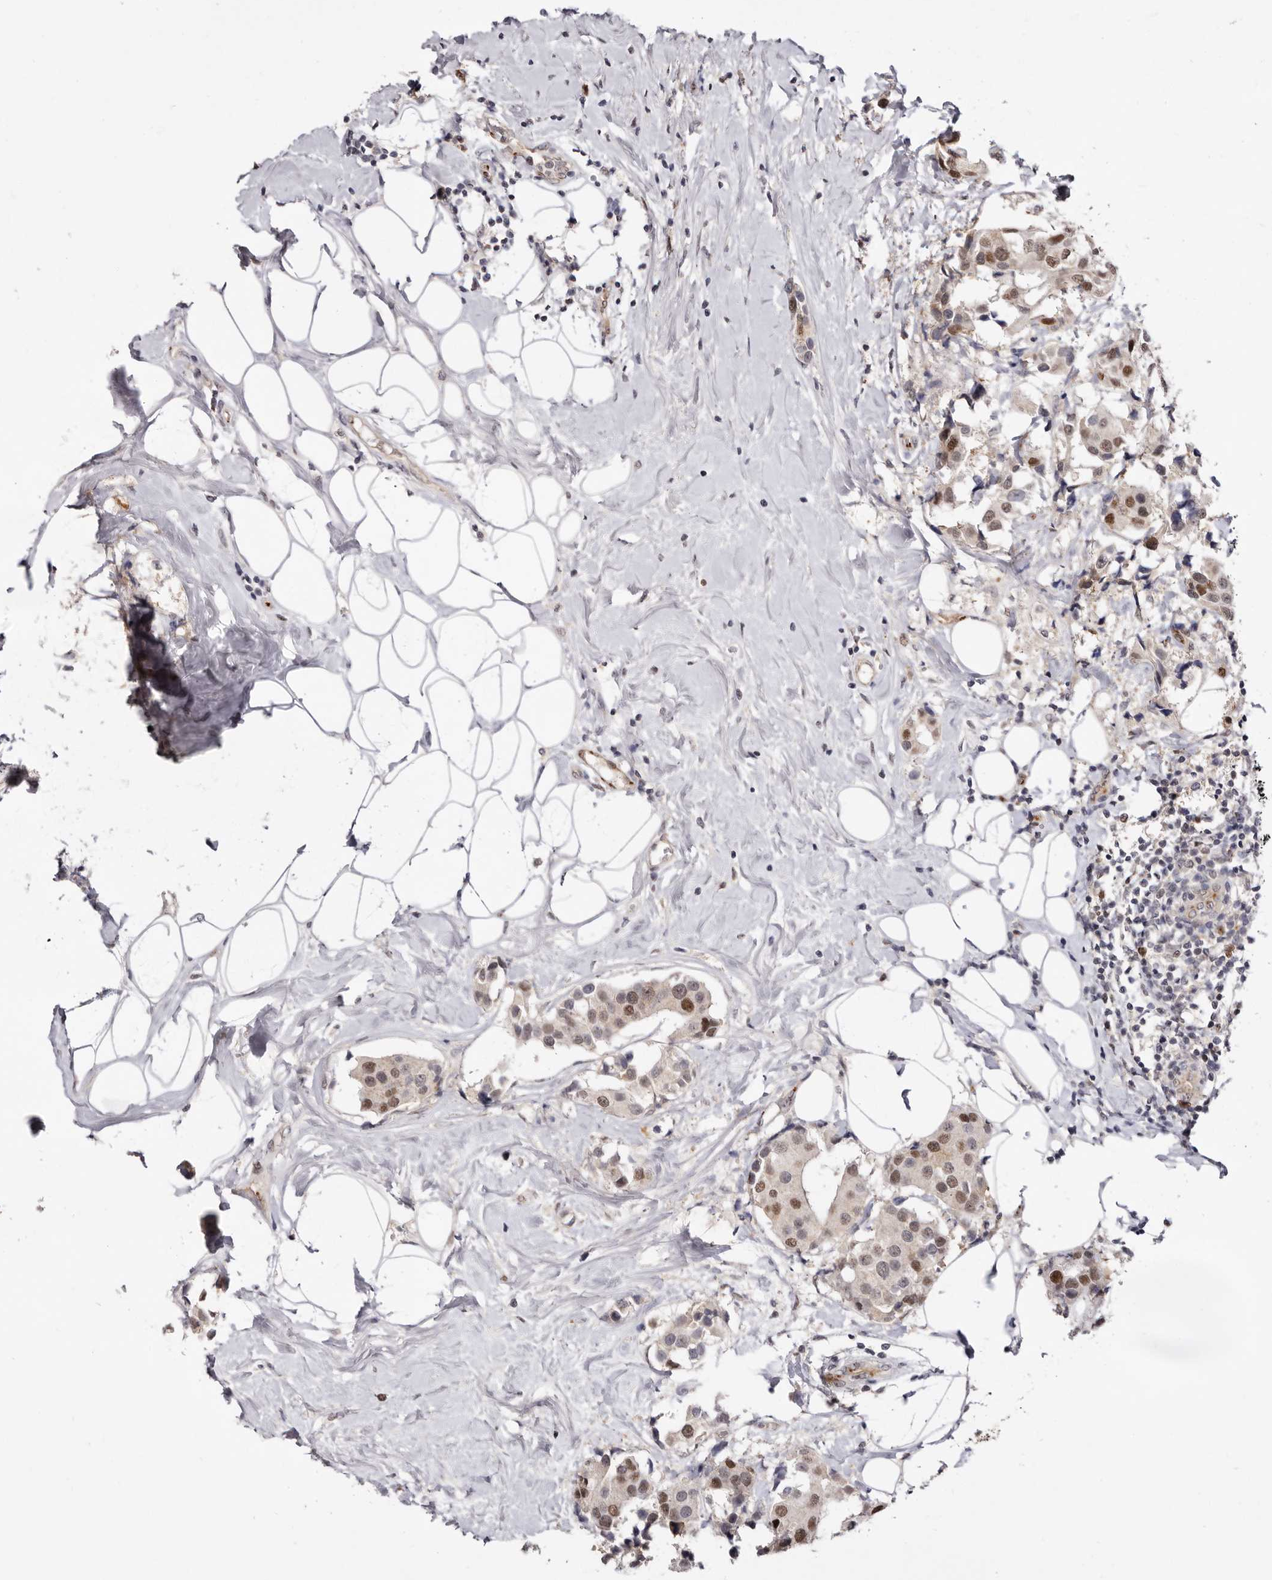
{"staining": {"intensity": "moderate", "quantity": ">75%", "location": "nuclear"}, "tissue": "breast cancer", "cell_type": "Tumor cells", "image_type": "cancer", "snomed": [{"axis": "morphology", "description": "Normal tissue, NOS"}, {"axis": "morphology", "description": "Duct carcinoma"}, {"axis": "topography", "description": "Breast"}], "caption": "Protein staining of breast invasive ductal carcinoma tissue exhibits moderate nuclear staining in approximately >75% of tumor cells.", "gene": "NOTCH1", "patient": {"sex": "female", "age": 39}}